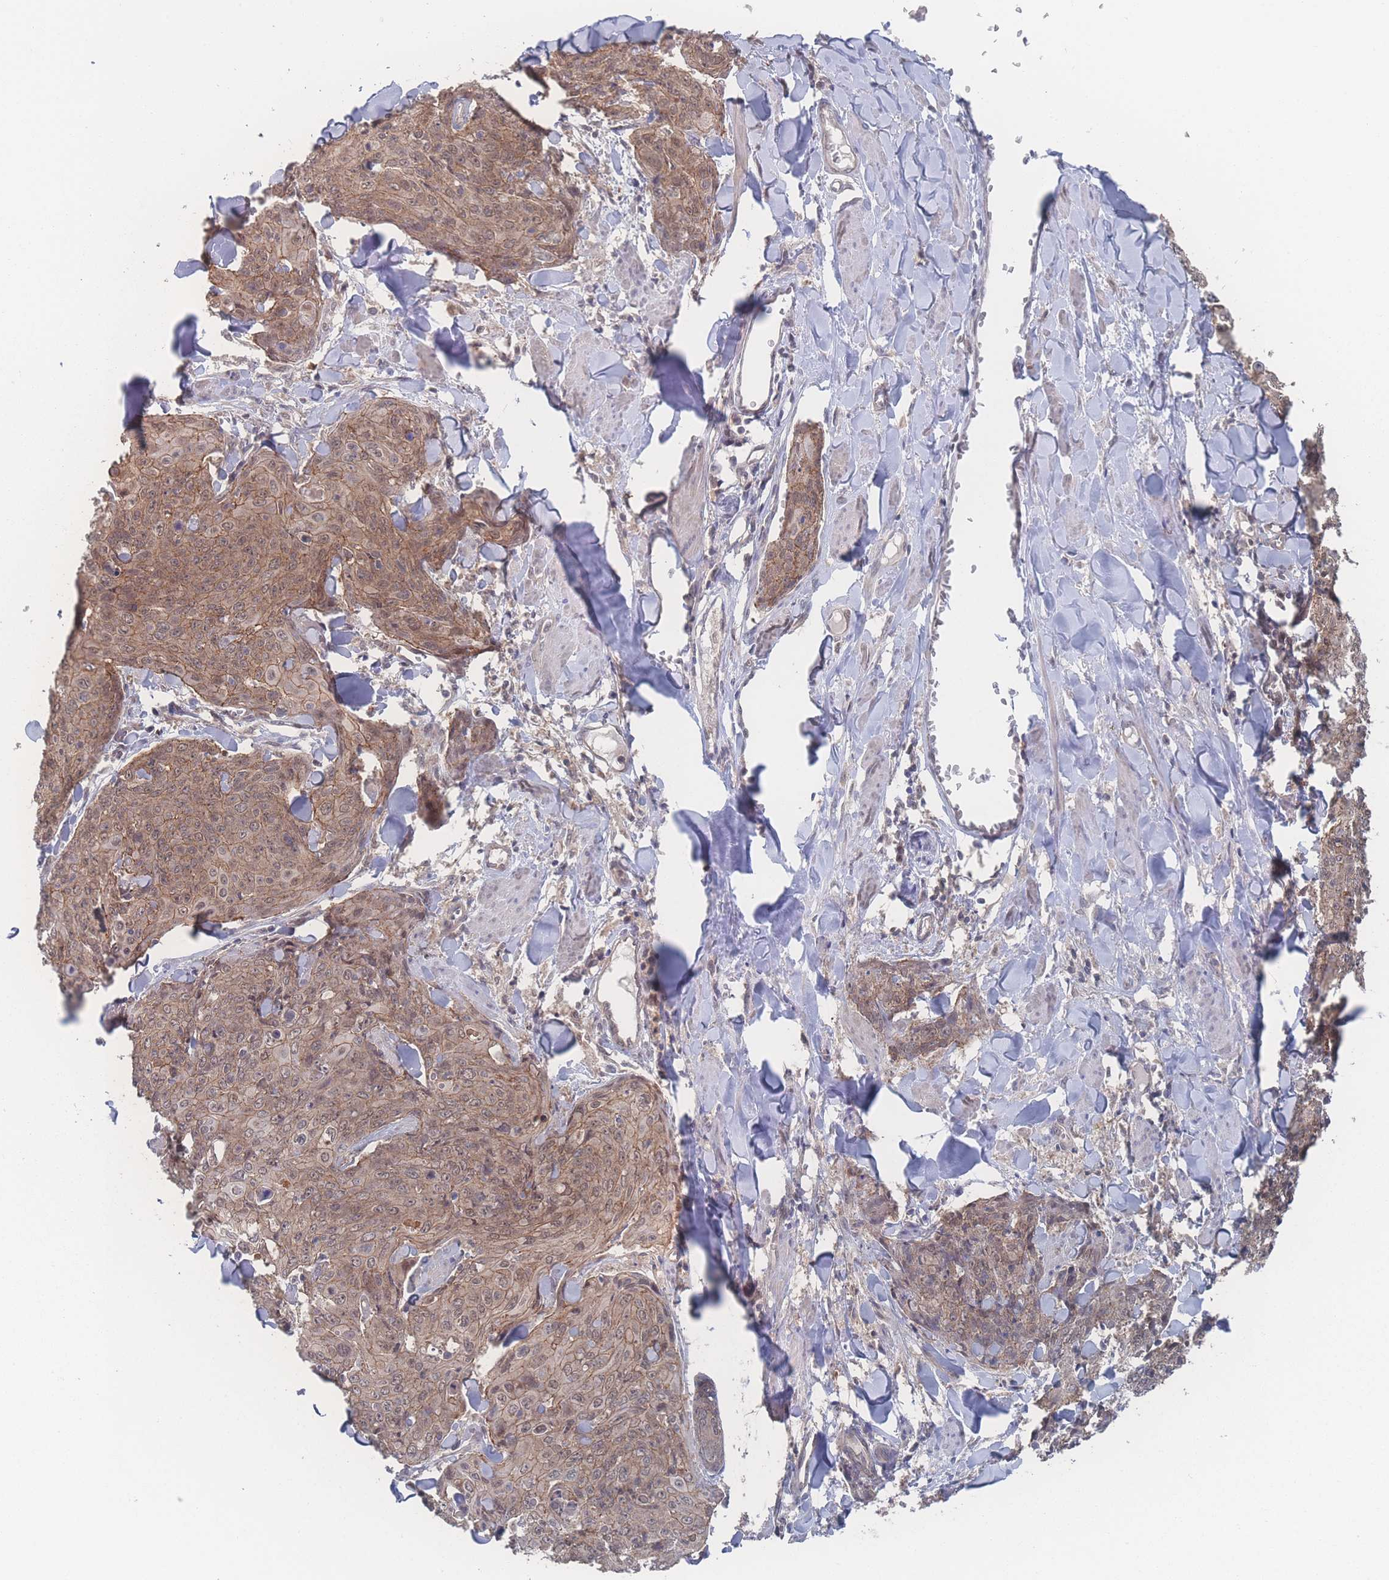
{"staining": {"intensity": "moderate", "quantity": ">75%", "location": "cytoplasmic/membranous,nuclear"}, "tissue": "skin cancer", "cell_type": "Tumor cells", "image_type": "cancer", "snomed": [{"axis": "morphology", "description": "Squamous cell carcinoma, NOS"}, {"axis": "topography", "description": "Skin"}, {"axis": "topography", "description": "Vulva"}], "caption": "Protein expression analysis of human skin cancer reveals moderate cytoplasmic/membranous and nuclear staining in approximately >75% of tumor cells. (DAB (3,3'-diaminobenzidine) IHC, brown staining for protein, blue staining for nuclei).", "gene": "NBEAL1", "patient": {"sex": "female", "age": 85}}